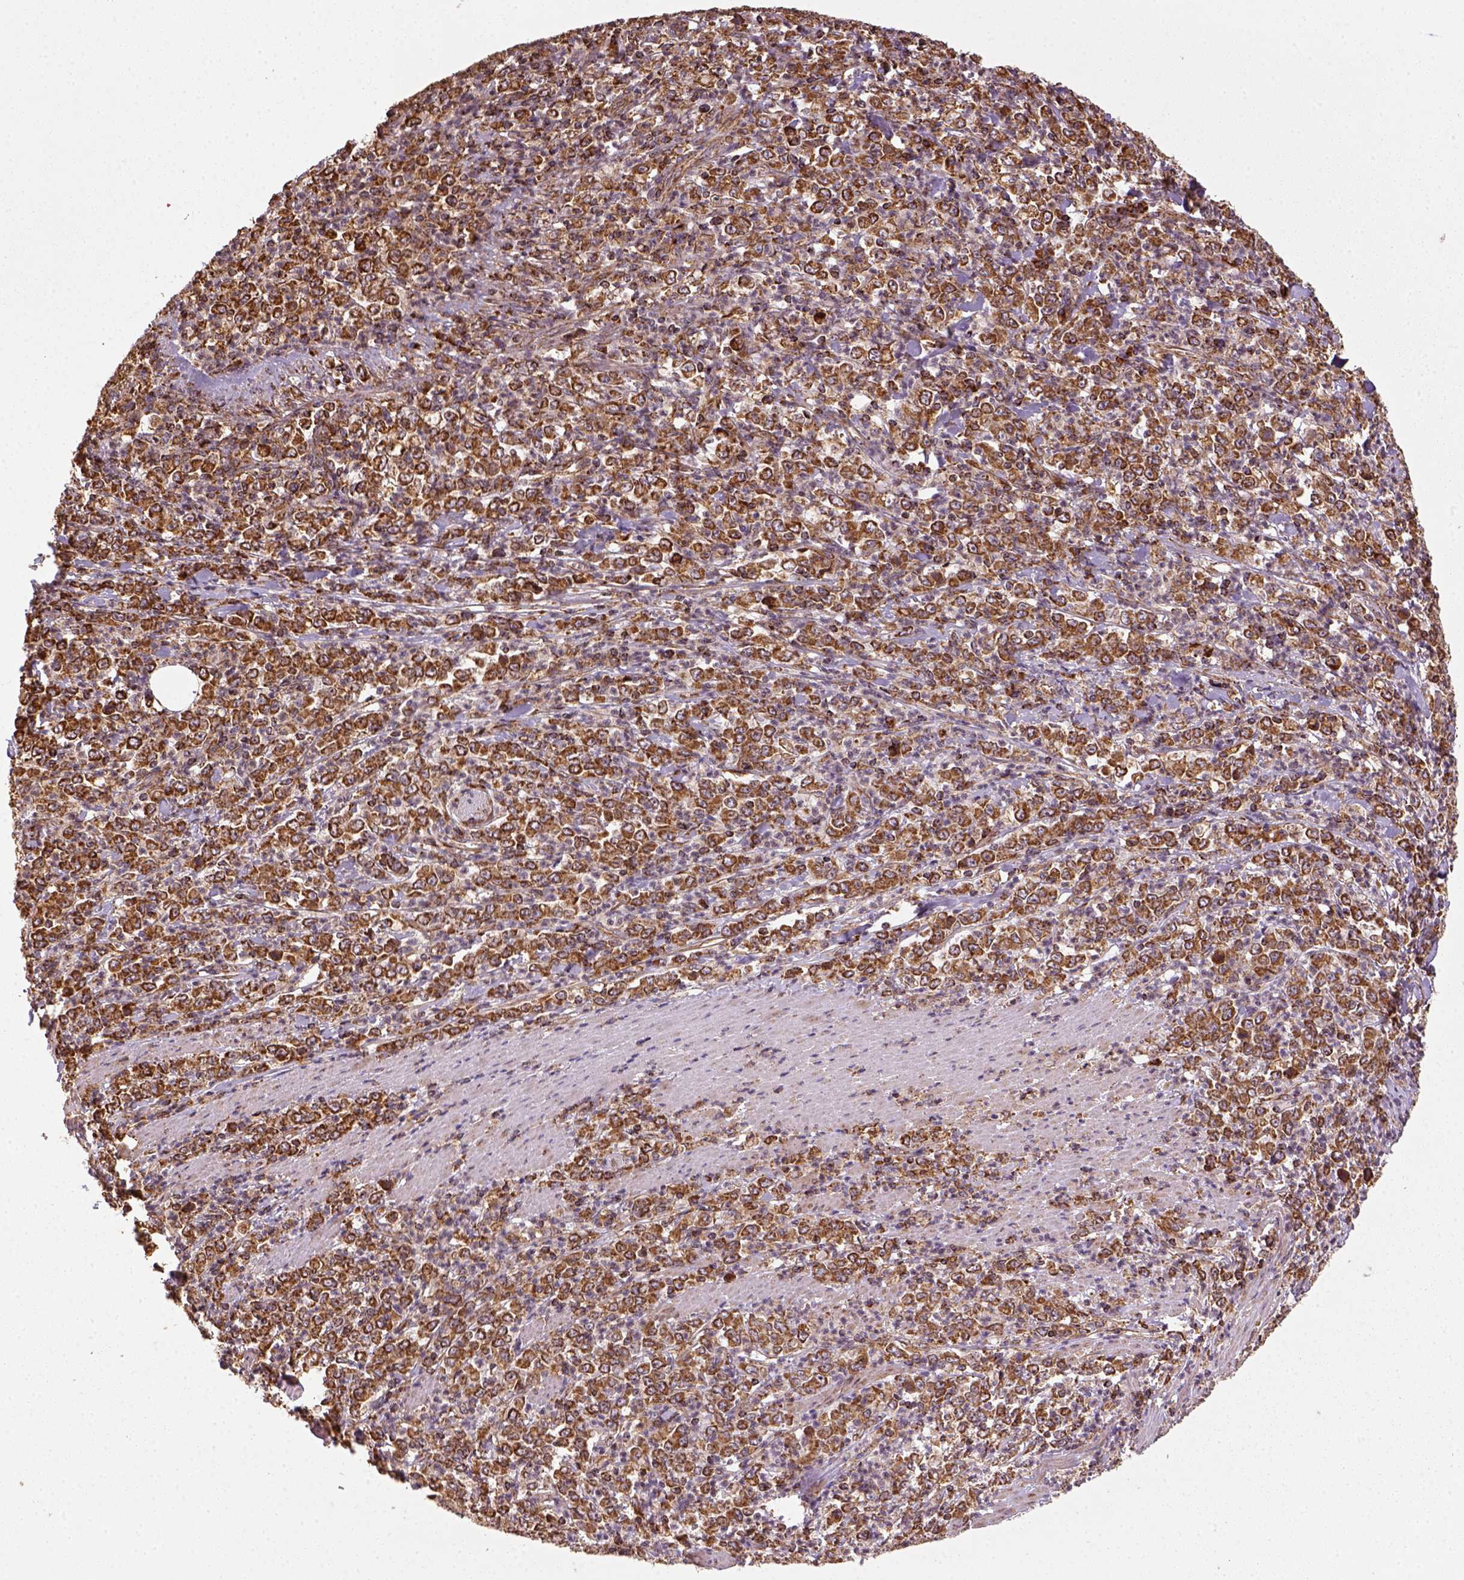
{"staining": {"intensity": "strong", "quantity": ">75%", "location": "cytoplasmic/membranous"}, "tissue": "stomach cancer", "cell_type": "Tumor cells", "image_type": "cancer", "snomed": [{"axis": "morphology", "description": "Adenocarcinoma, NOS"}, {"axis": "topography", "description": "Stomach, lower"}], "caption": "Protein expression analysis of stomach cancer displays strong cytoplasmic/membranous expression in about >75% of tumor cells.", "gene": "MAPK8IP3", "patient": {"sex": "female", "age": 71}}